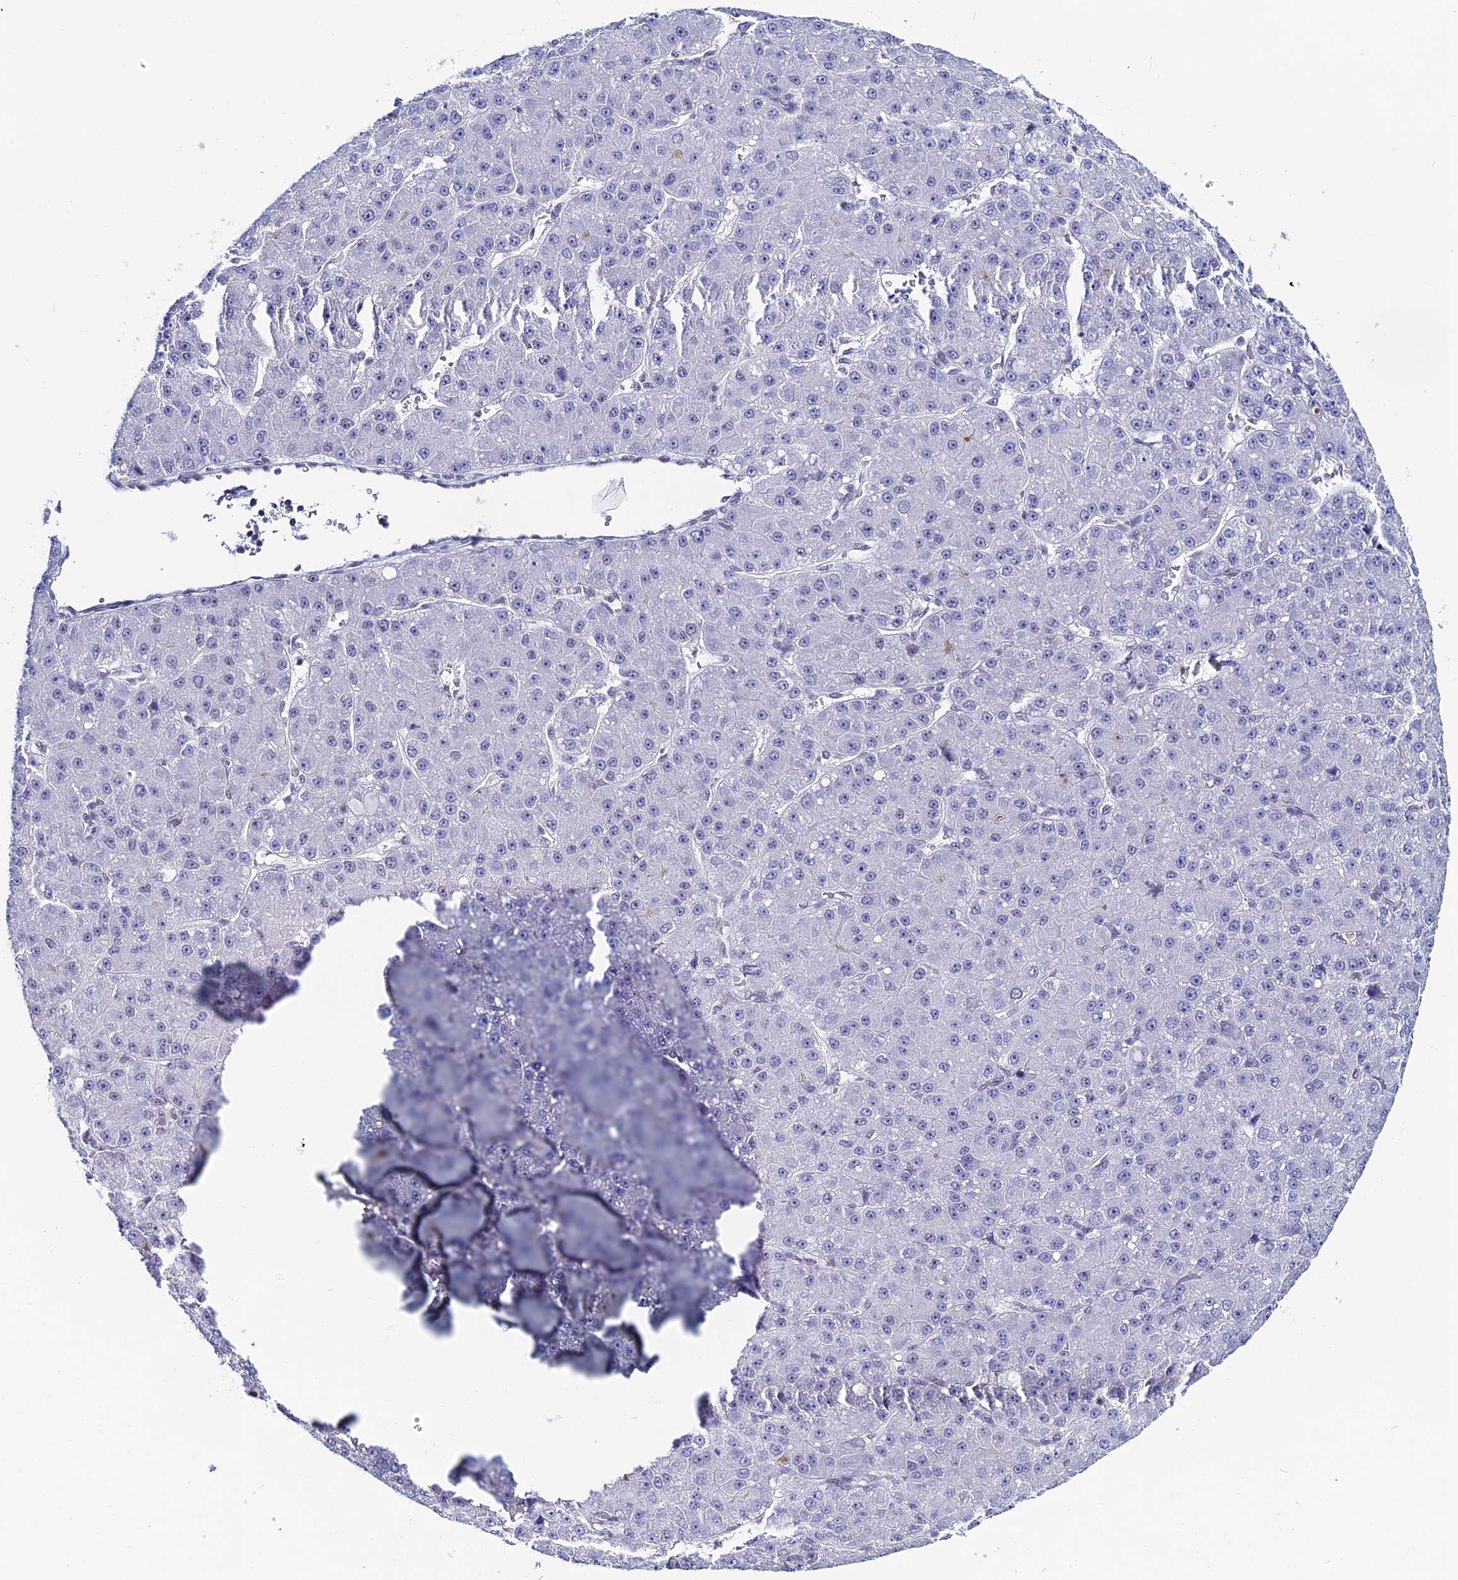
{"staining": {"intensity": "negative", "quantity": "none", "location": "none"}, "tissue": "liver cancer", "cell_type": "Tumor cells", "image_type": "cancer", "snomed": [{"axis": "morphology", "description": "Carcinoma, Hepatocellular, NOS"}, {"axis": "topography", "description": "Liver"}], "caption": "Protein analysis of hepatocellular carcinoma (liver) demonstrates no significant positivity in tumor cells.", "gene": "CD2BP2", "patient": {"sex": "male", "age": 67}}